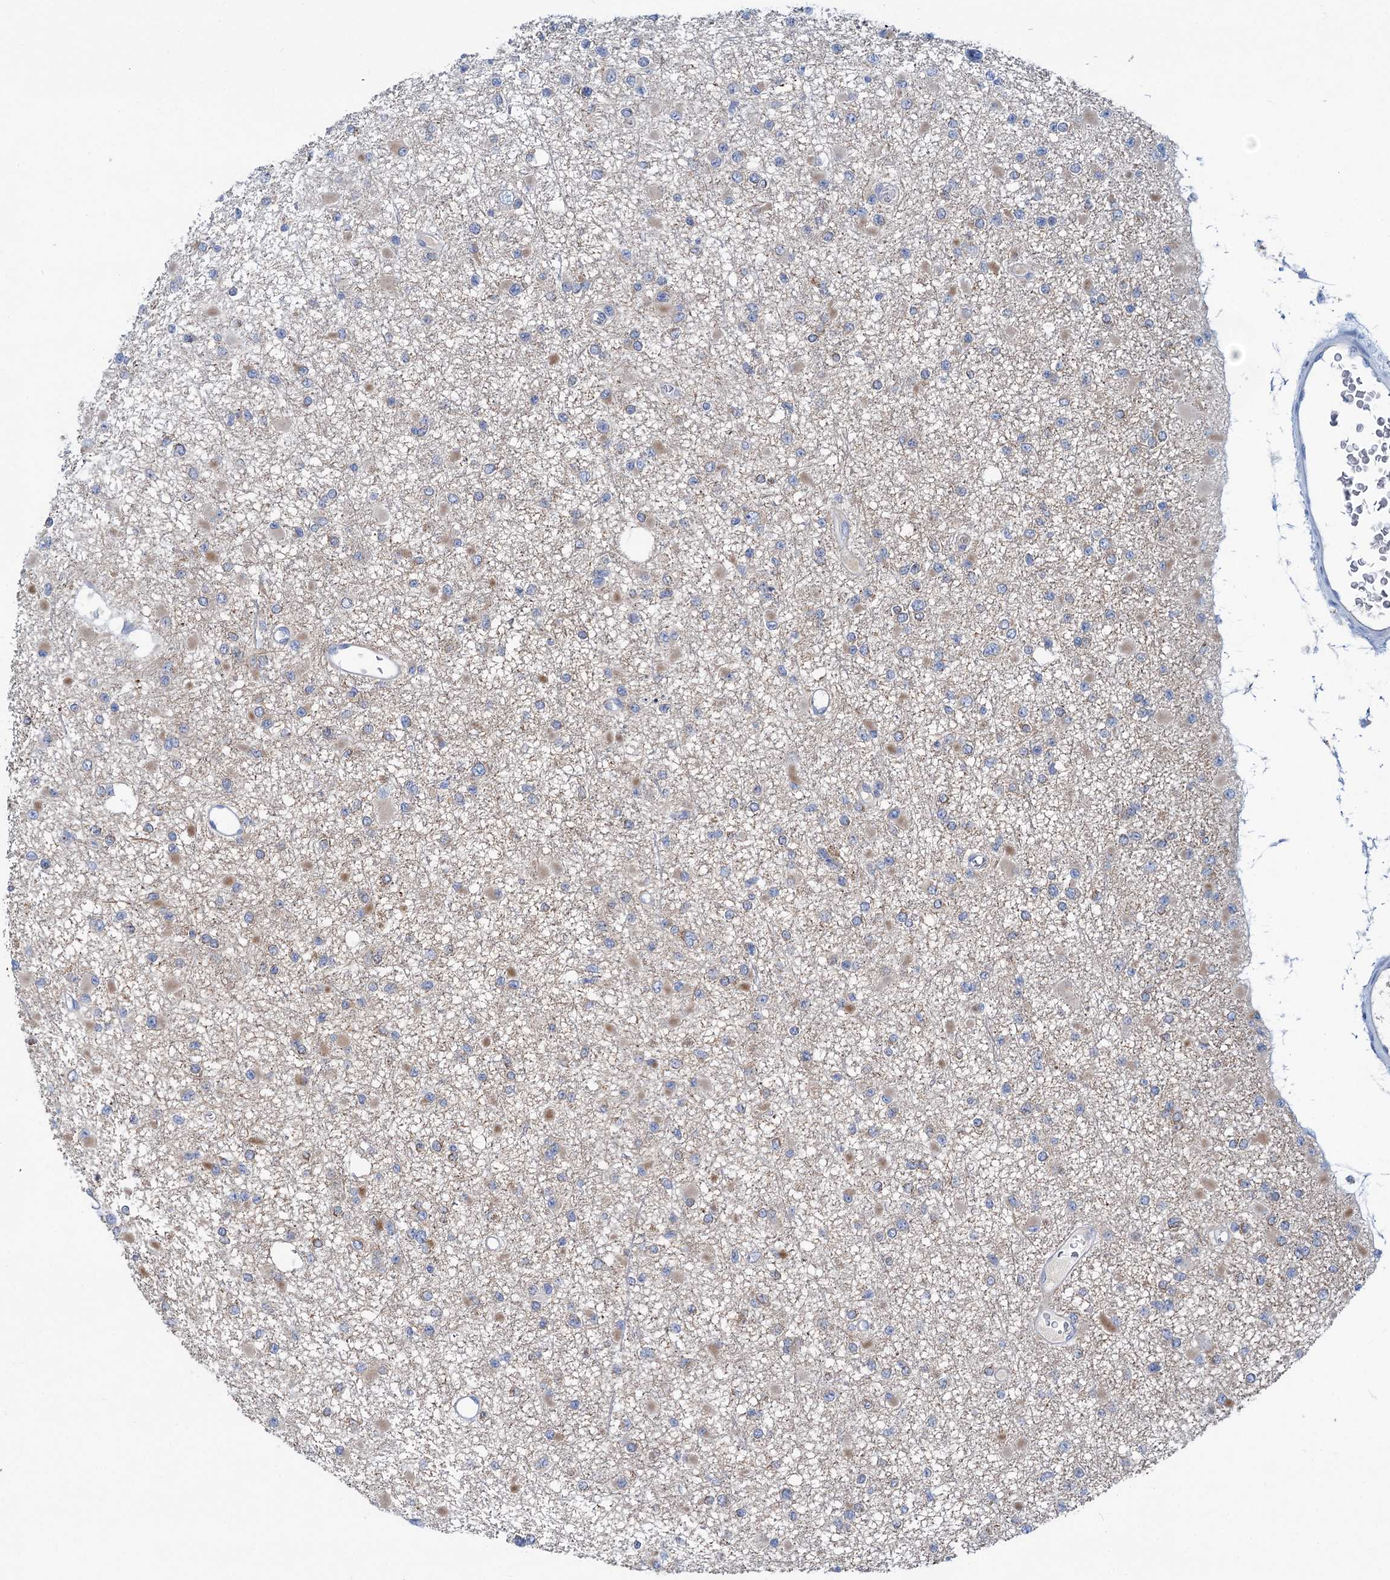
{"staining": {"intensity": "weak", "quantity": "<25%", "location": "cytoplasmic/membranous"}, "tissue": "glioma", "cell_type": "Tumor cells", "image_type": "cancer", "snomed": [{"axis": "morphology", "description": "Glioma, malignant, Low grade"}, {"axis": "topography", "description": "Brain"}], "caption": "An image of glioma stained for a protein demonstrates no brown staining in tumor cells. (Stains: DAB (3,3'-diaminobenzidine) immunohistochemistry with hematoxylin counter stain, Microscopy: brightfield microscopy at high magnification).", "gene": "CHDH", "patient": {"sex": "female", "age": 22}}